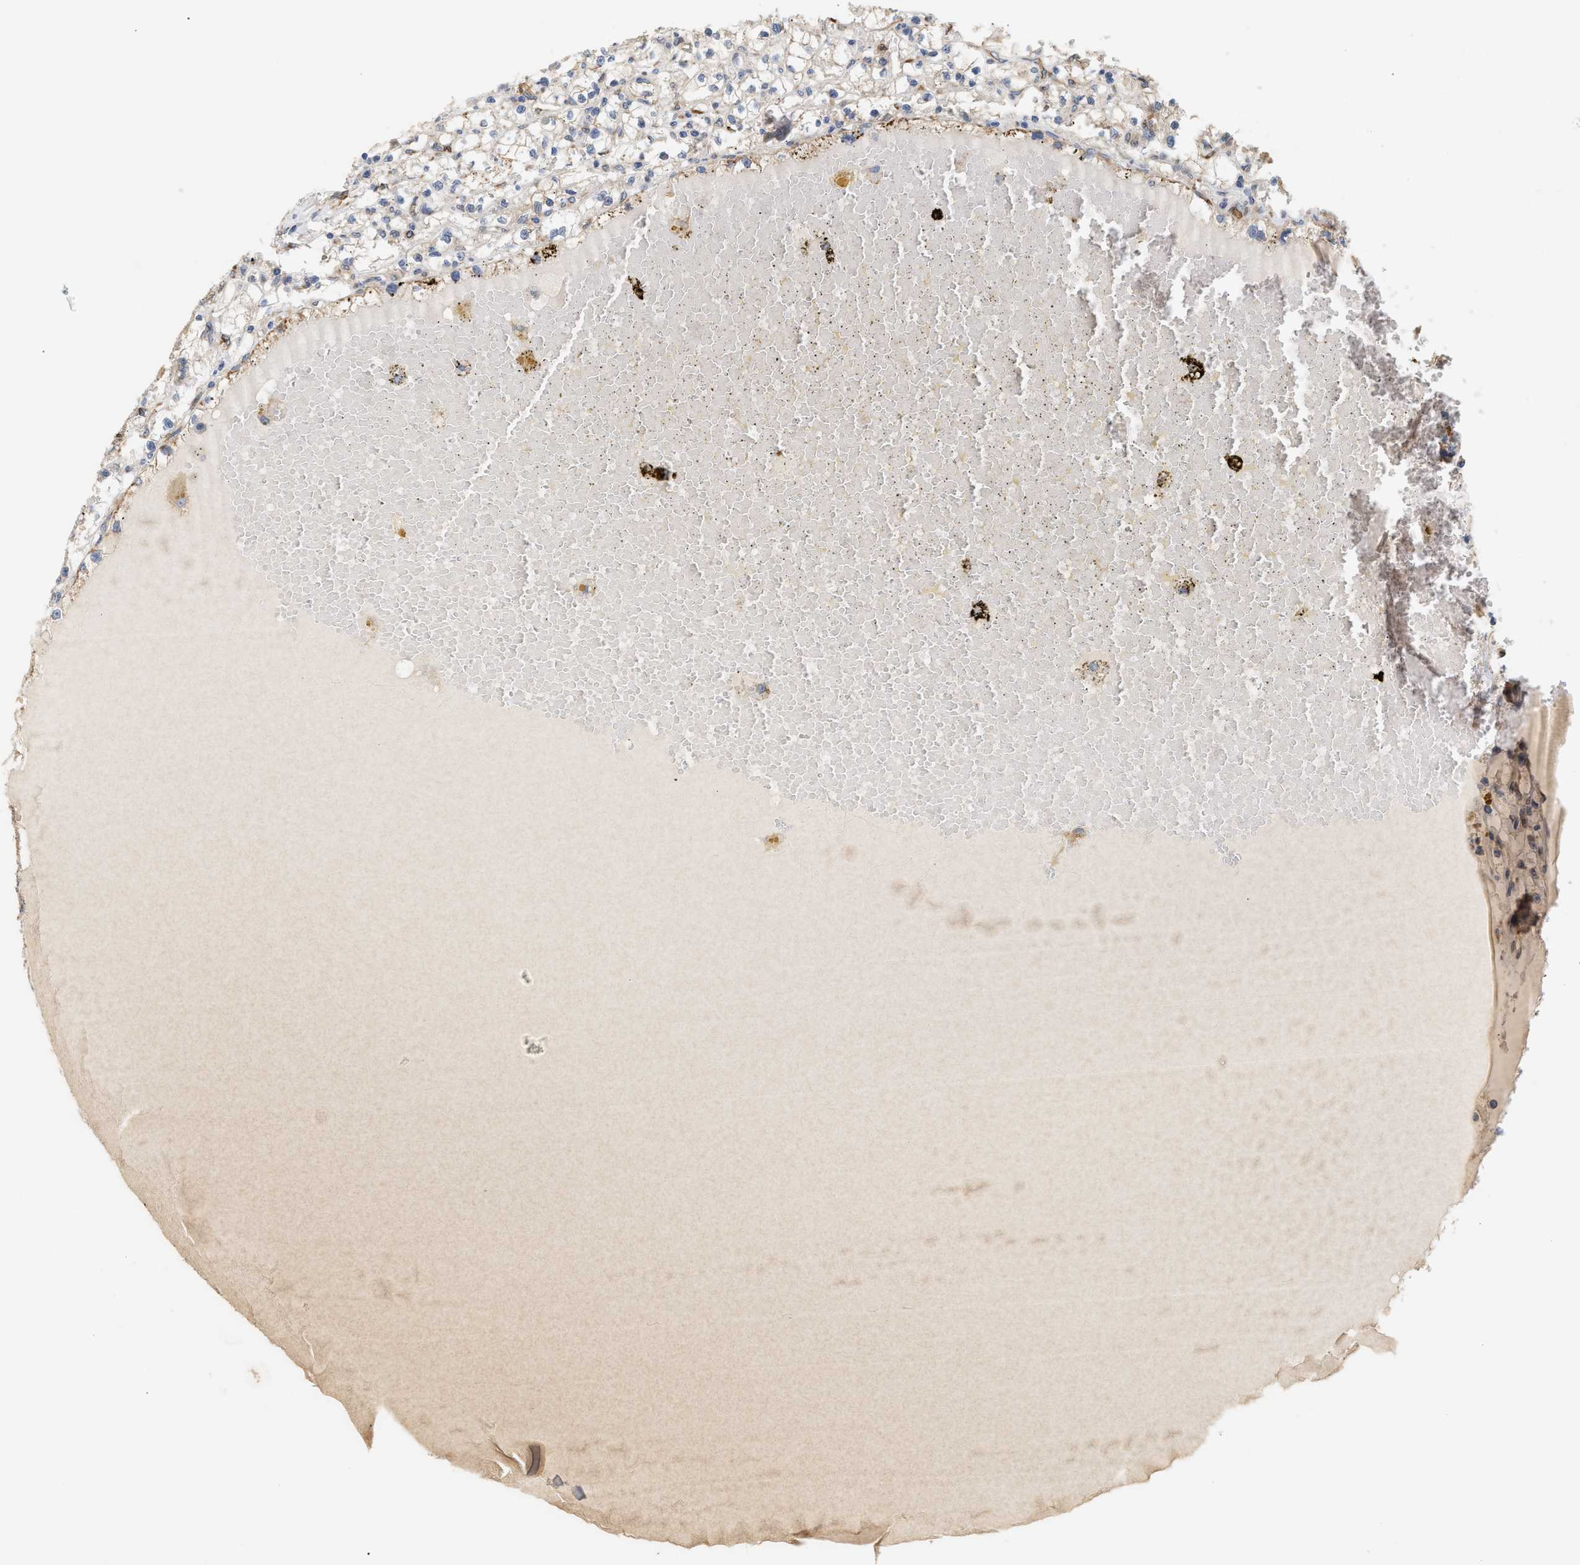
{"staining": {"intensity": "moderate", "quantity": "<25%", "location": "cytoplasmic/membranous"}, "tissue": "renal cancer", "cell_type": "Tumor cells", "image_type": "cancer", "snomed": [{"axis": "morphology", "description": "Adenocarcinoma, NOS"}, {"axis": "topography", "description": "Kidney"}], "caption": "Immunohistochemistry (IHC) histopathology image of human renal cancer (adenocarcinoma) stained for a protein (brown), which reveals low levels of moderate cytoplasmic/membranous expression in approximately <25% of tumor cells.", "gene": "PLCD1", "patient": {"sex": "male", "age": 56}}